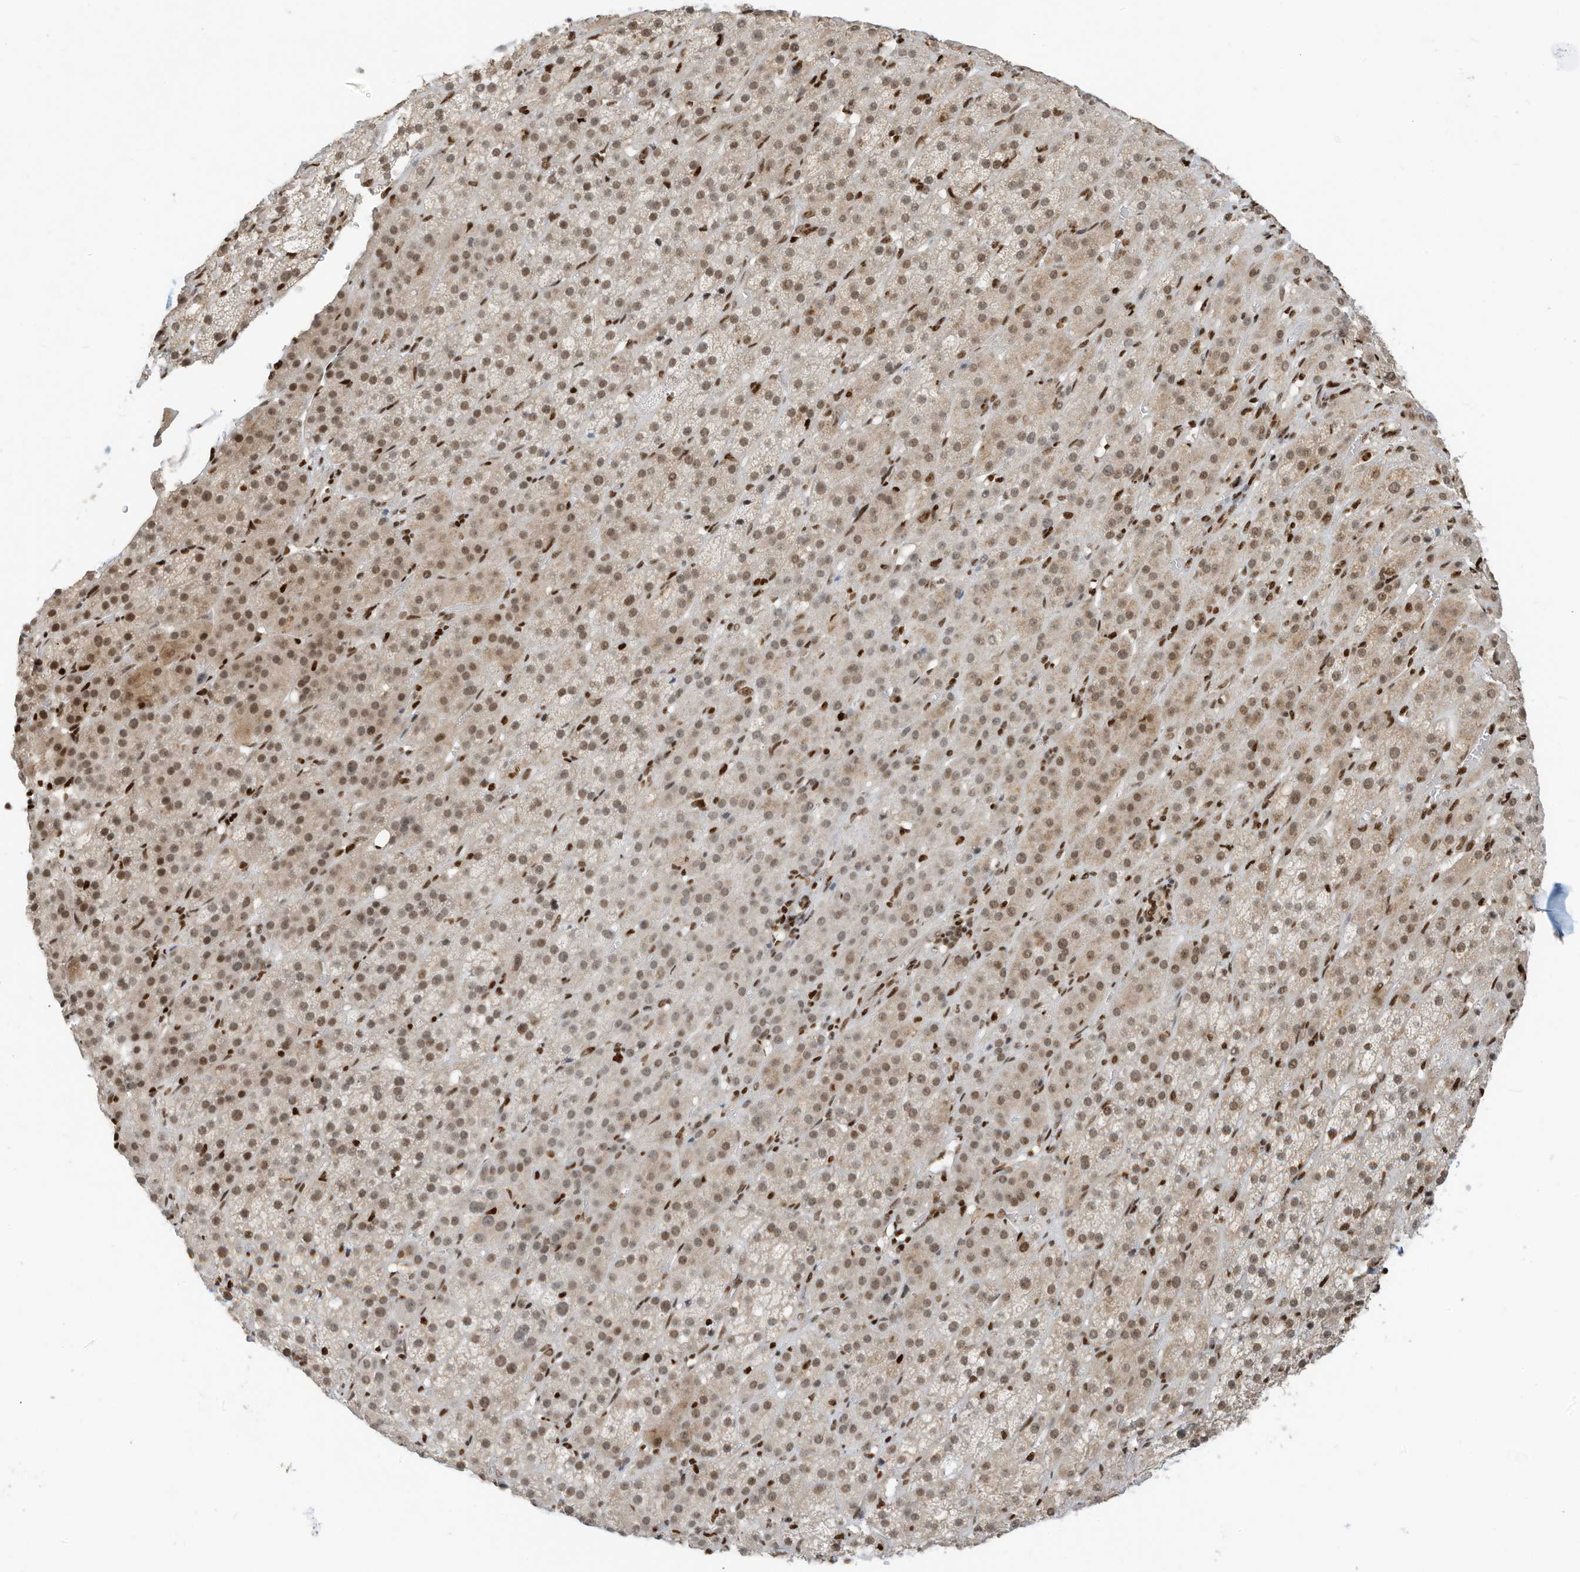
{"staining": {"intensity": "moderate", "quantity": ">75%", "location": "nuclear"}, "tissue": "adrenal gland", "cell_type": "Glandular cells", "image_type": "normal", "snomed": [{"axis": "morphology", "description": "Normal tissue, NOS"}, {"axis": "topography", "description": "Adrenal gland"}], "caption": "Protein staining exhibits moderate nuclear staining in approximately >75% of glandular cells in benign adrenal gland. The staining was performed using DAB (3,3'-diaminobenzidine), with brown indicating positive protein expression. Nuclei are stained blue with hematoxylin.", "gene": "SAMD15", "patient": {"sex": "female", "age": 57}}